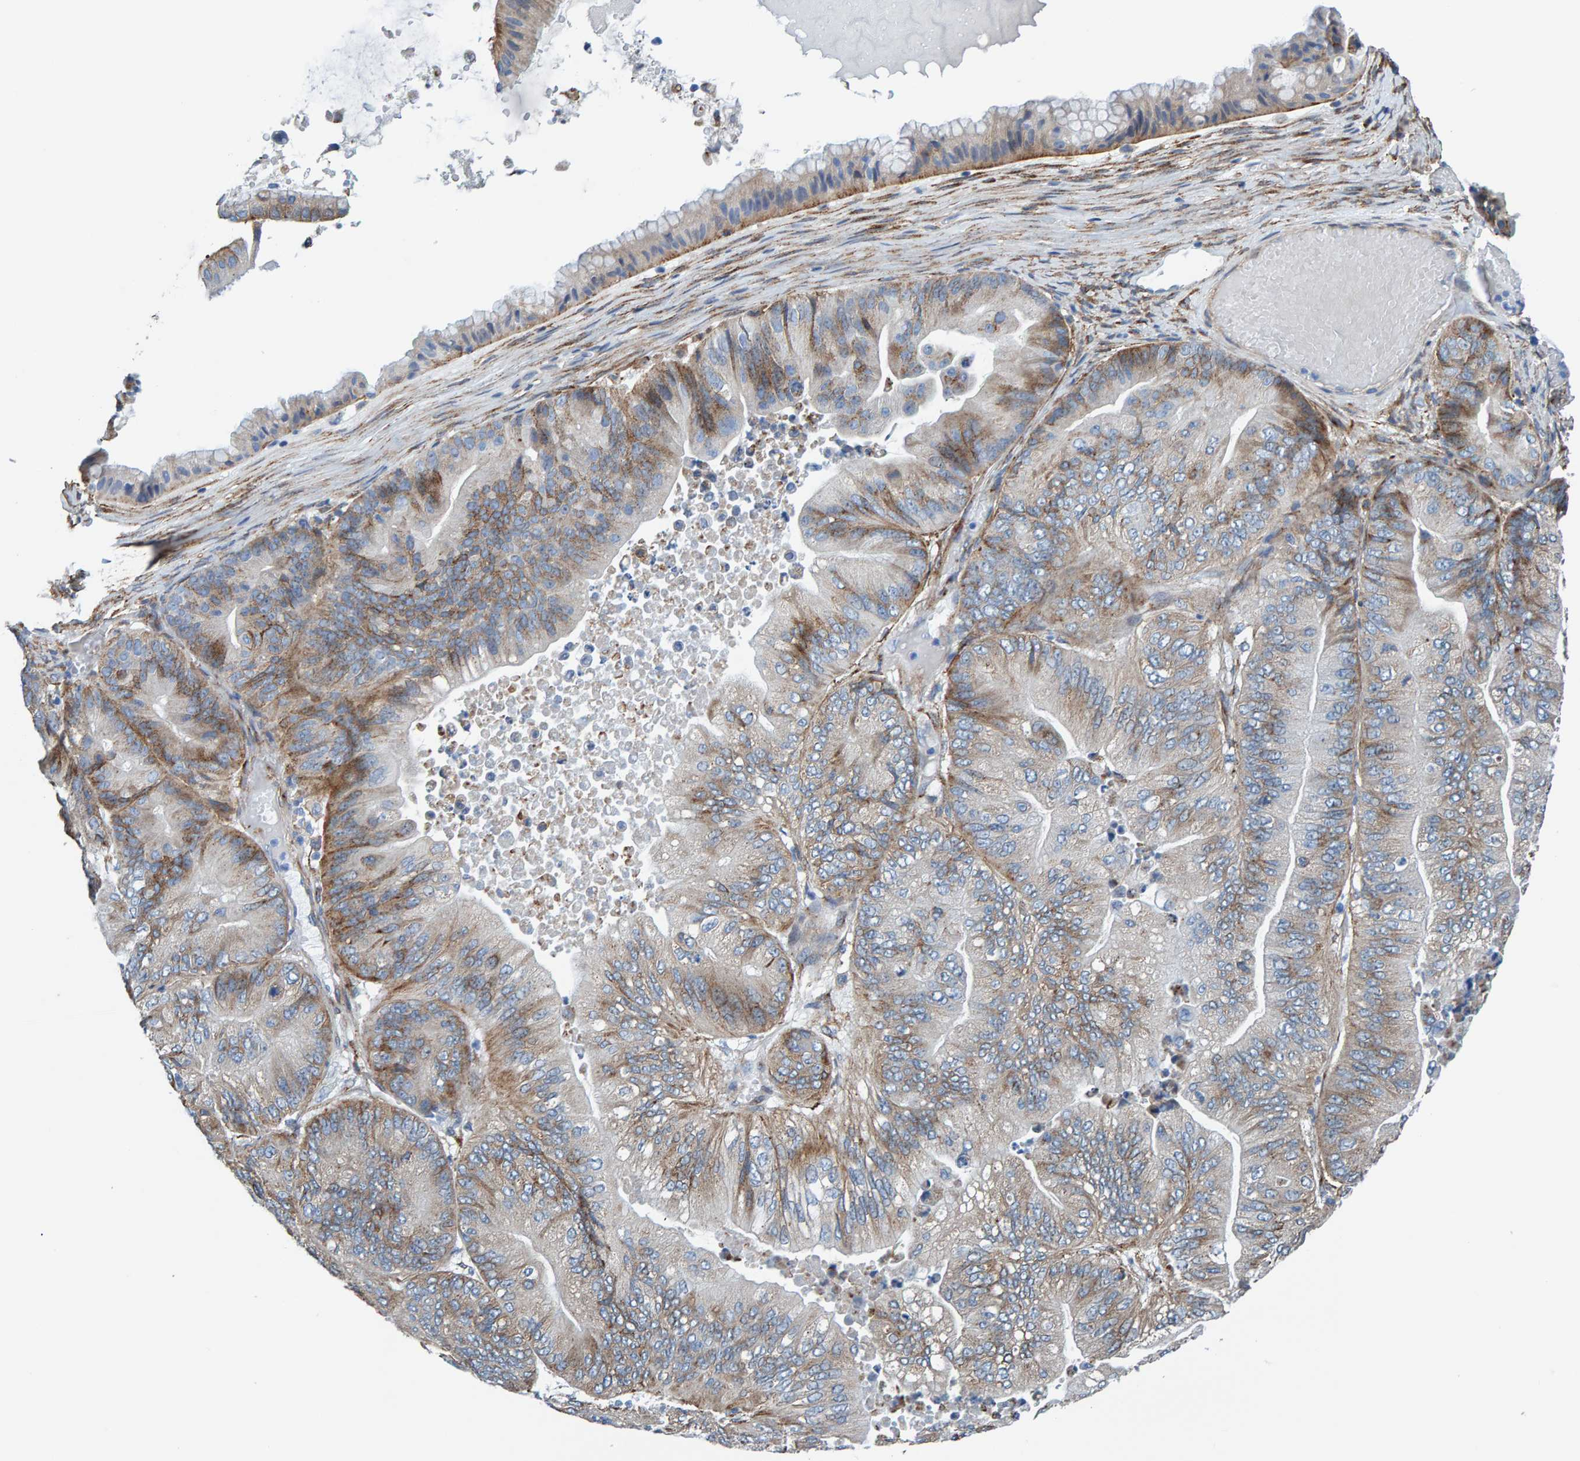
{"staining": {"intensity": "weak", "quantity": "25%-75%", "location": "cytoplasmic/membranous"}, "tissue": "ovarian cancer", "cell_type": "Tumor cells", "image_type": "cancer", "snomed": [{"axis": "morphology", "description": "Cystadenocarcinoma, mucinous, NOS"}, {"axis": "topography", "description": "Ovary"}], "caption": "High-power microscopy captured an immunohistochemistry photomicrograph of ovarian cancer (mucinous cystadenocarcinoma), revealing weak cytoplasmic/membranous staining in about 25%-75% of tumor cells.", "gene": "LRP1", "patient": {"sex": "female", "age": 61}}